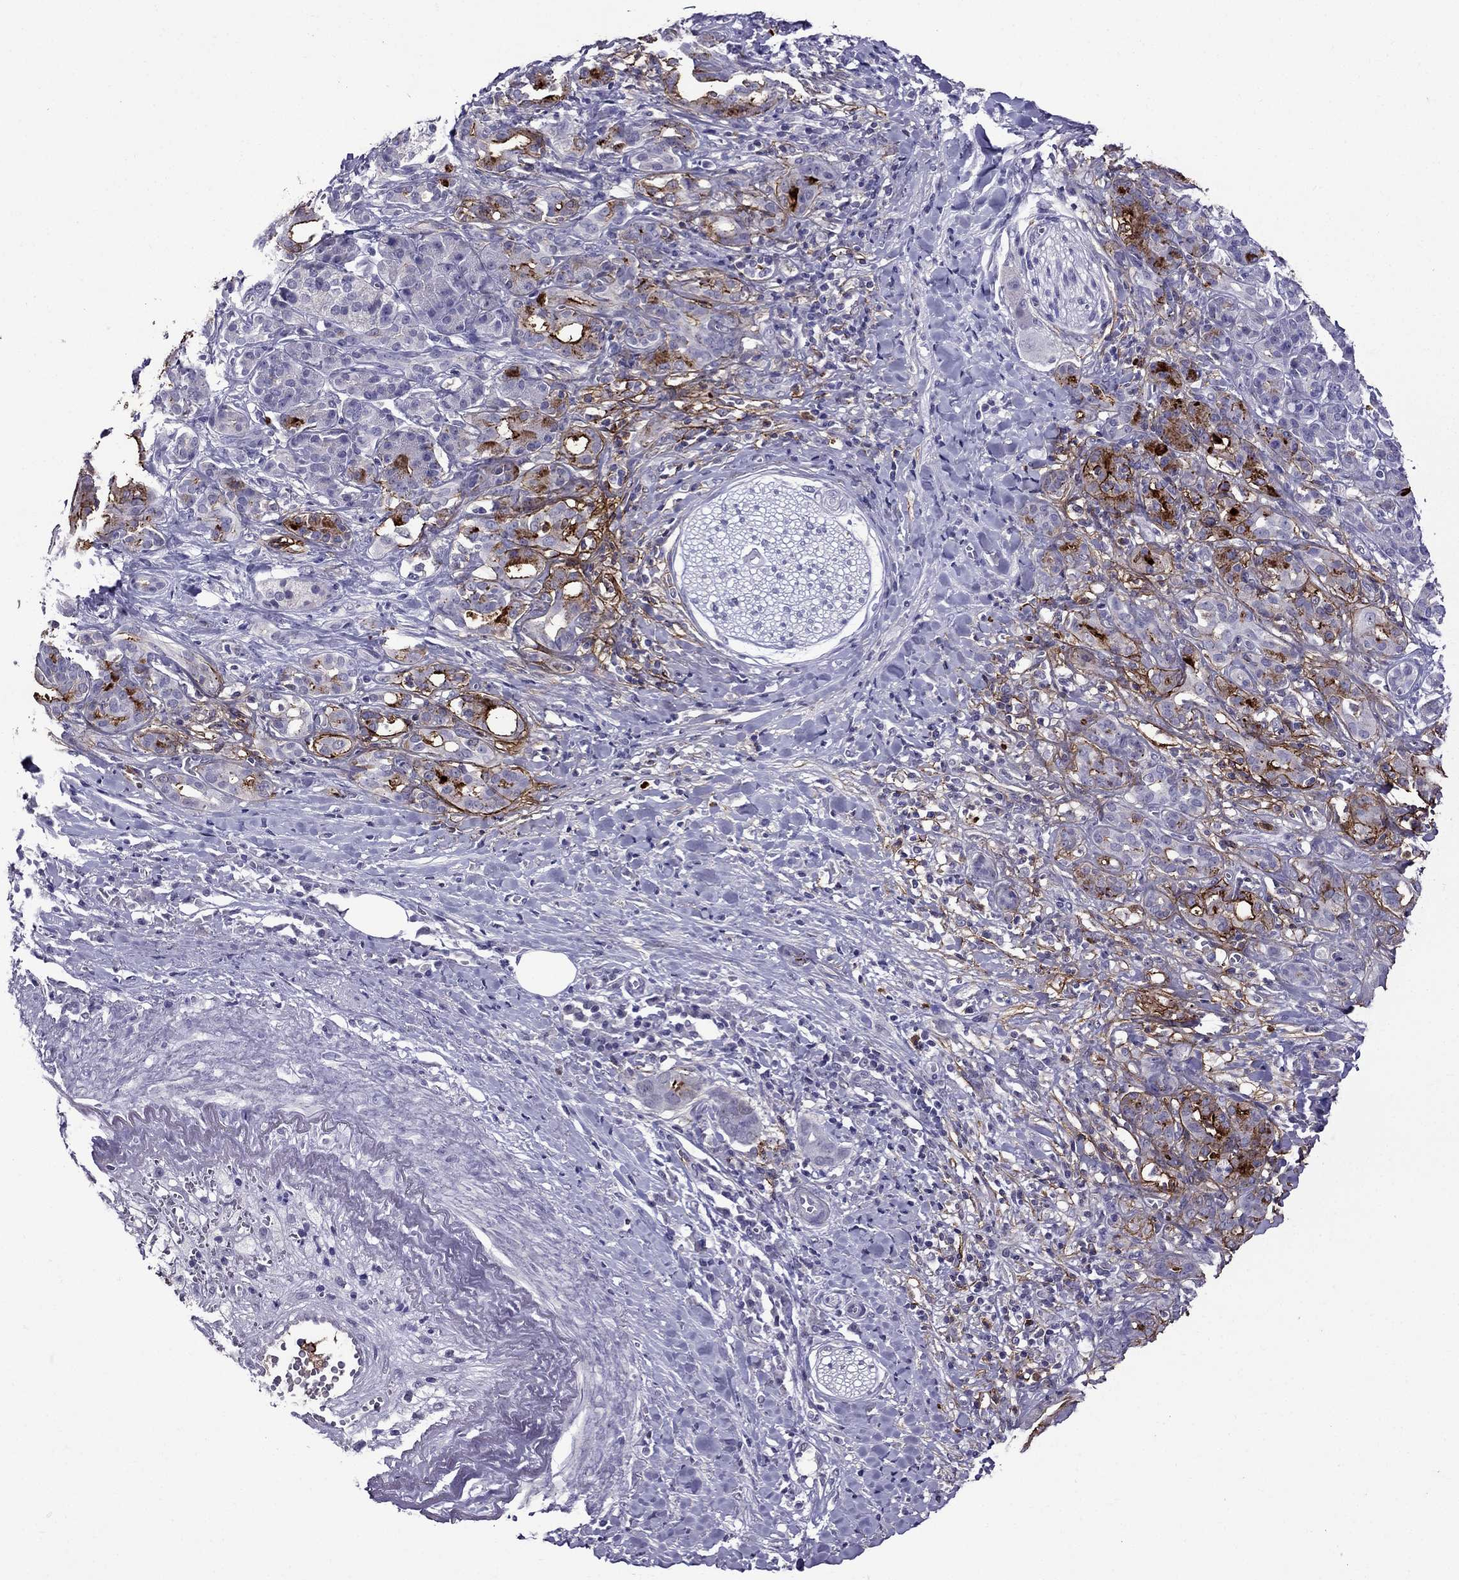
{"staining": {"intensity": "strong", "quantity": "<25%", "location": "cytoplasmic/membranous"}, "tissue": "pancreatic cancer", "cell_type": "Tumor cells", "image_type": "cancer", "snomed": [{"axis": "morphology", "description": "Adenocarcinoma, NOS"}, {"axis": "topography", "description": "Pancreas"}], "caption": "Immunohistochemistry (IHC) image of neoplastic tissue: human adenocarcinoma (pancreatic) stained using immunohistochemistry (IHC) shows medium levels of strong protein expression localized specifically in the cytoplasmic/membranous of tumor cells, appearing as a cytoplasmic/membranous brown color.", "gene": "OLFM4", "patient": {"sex": "male", "age": 61}}